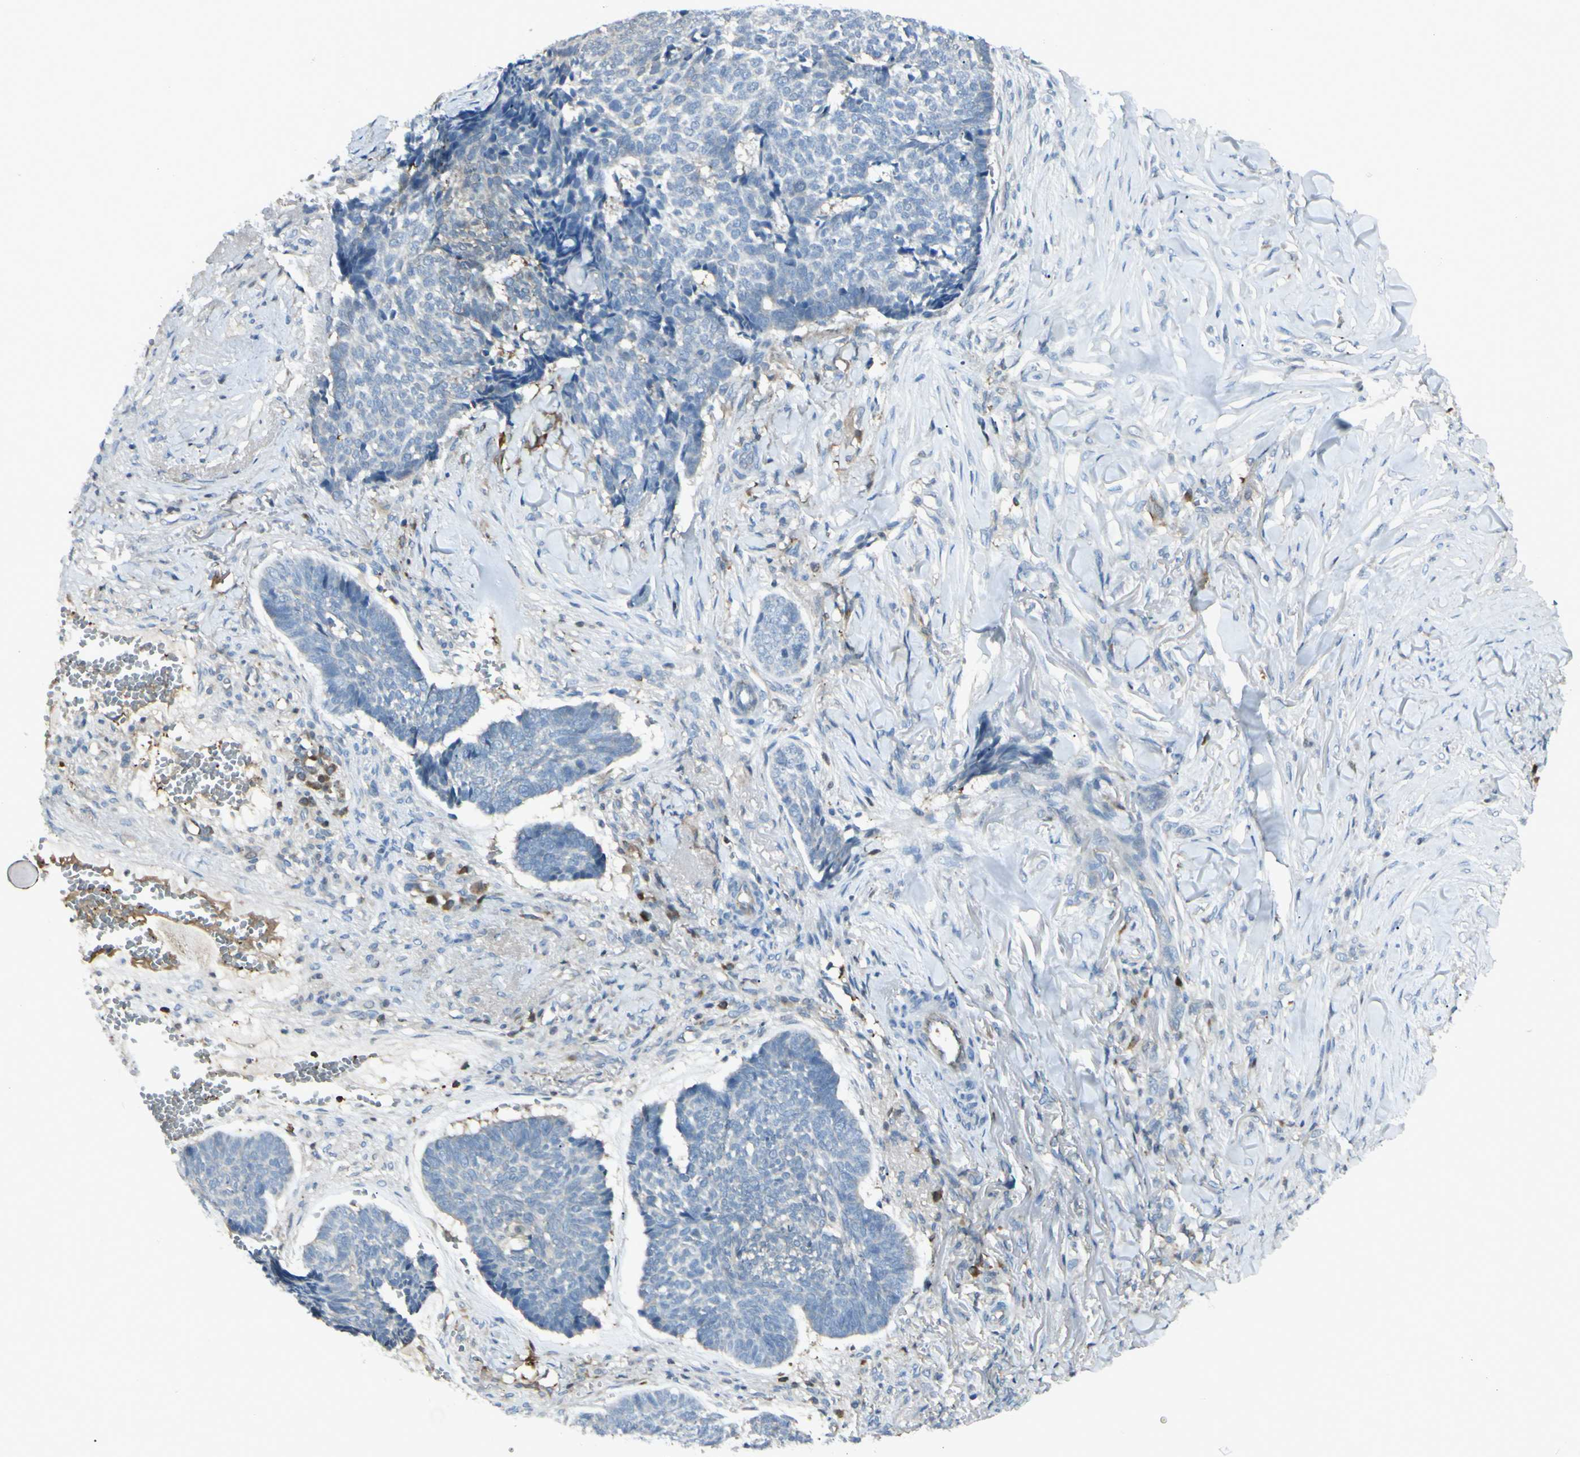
{"staining": {"intensity": "negative", "quantity": "none", "location": "none"}, "tissue": "skin cancer", "cell_type": "Tumor cells", "image_type": "cancer", "snomed": [{"axis": "morphology", "description": "Basal cell carcinoma"}, {"axis": "topography", "description": "Skin"}], "caption": "Tumor cells show no significant positivity in skin basal cell carcinoma.", "gene": "C1orf159", "patient": {"sex": "male", "age": 84}}